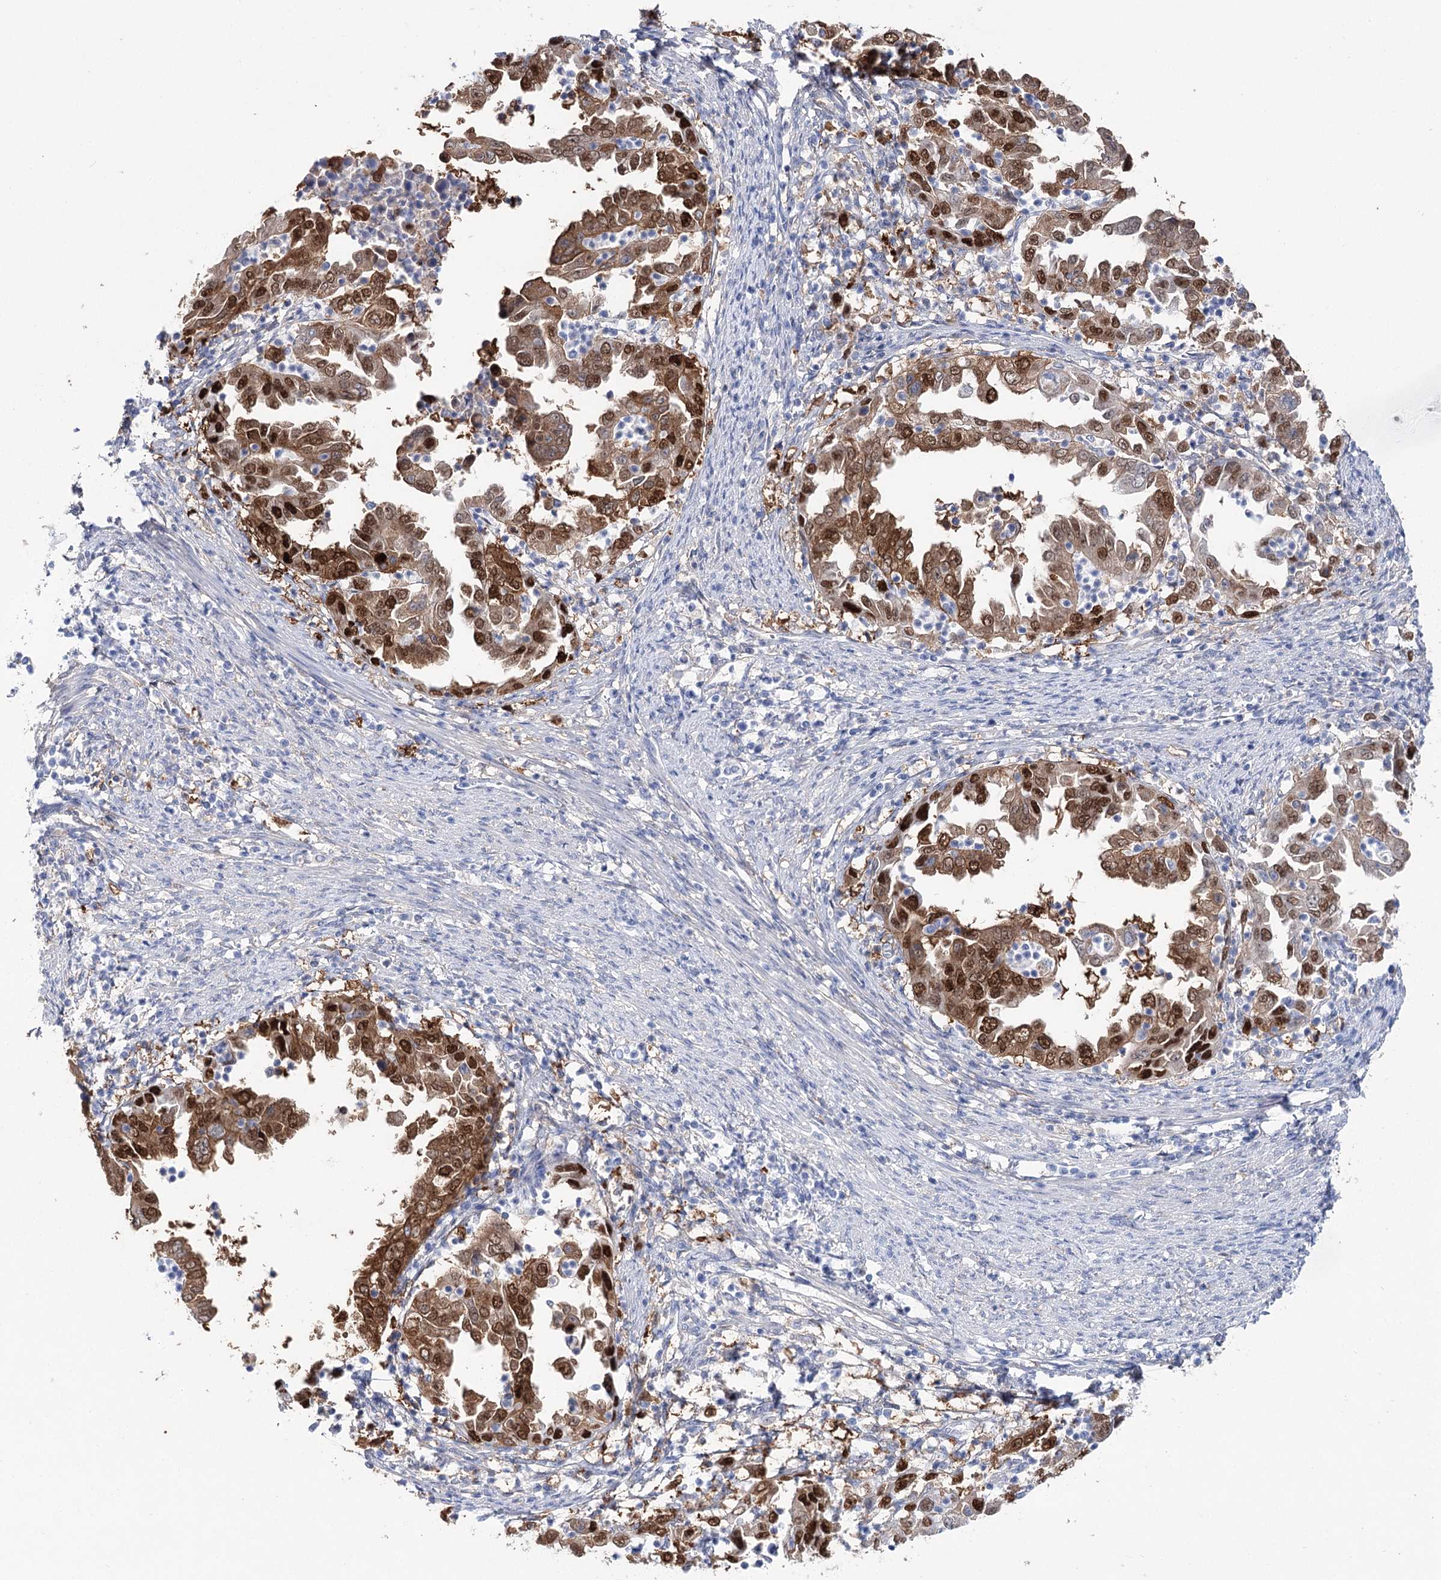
{"staining": {"intensity": "strong", "quantity": ">75%", "location": "cytoplasmic/membranous,nuclear"}, "tissue": "endometrial cancer", "cell_type": "Tumor cells", "image_type": "cancer", "snomed": [{"axis": "morphology", "description": "Adenocarcinoma, NOS"}, {"axis": "topography", "description": "Endometrium"}], "caption": "Protein staining of endometrial adenocarcinoma tissue demonstrates strong cytoplasmic/membranous and nuclear staining in about >75% of tumor cells.", "gene": "UGDH", "patient": {"sex": "female", "age": 85}}